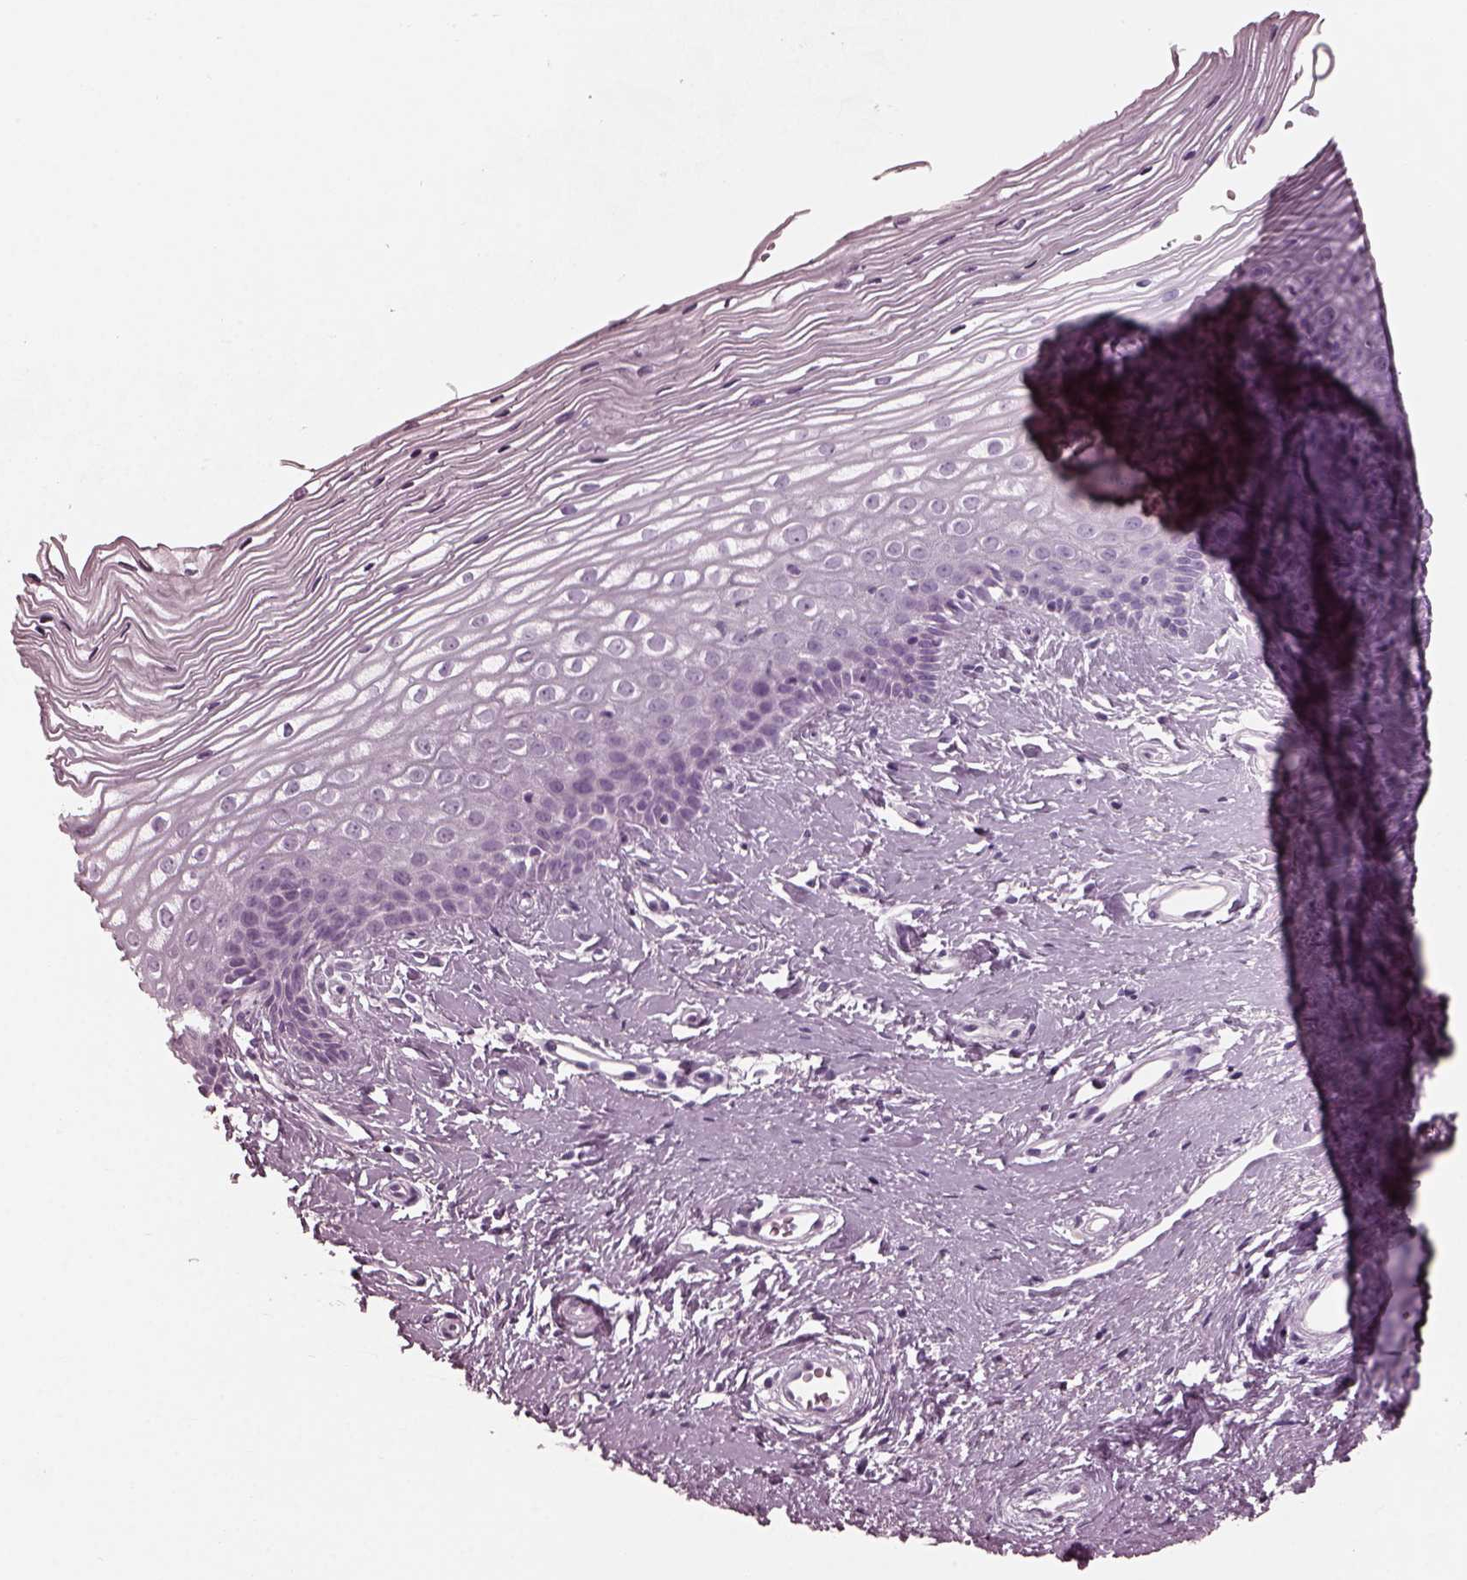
{"staining": {"intensity": "negative", "quantity": "none", "location": "none"}, "tissue": "cervix", "cell_type": "Squamous epithelial cells", "image_type": "normal", "snomed": [{"axis": "morphology", "description": "Normal tissue, NOS"}, {"axis": "topography", "description": "Cervix"}], "caption": "IHC photomicrograph of normal cervix: cervix stained with DAB (3,3'-diaminobenzidine) shows no significant protein staining in squamous epithelial cells. (DAB (3,3'-diaminobenzidine) immunohistochemistry (IHC), high magnification).", "gene": "RCVRN", "patient": {"sex": "female", "age": 40}}